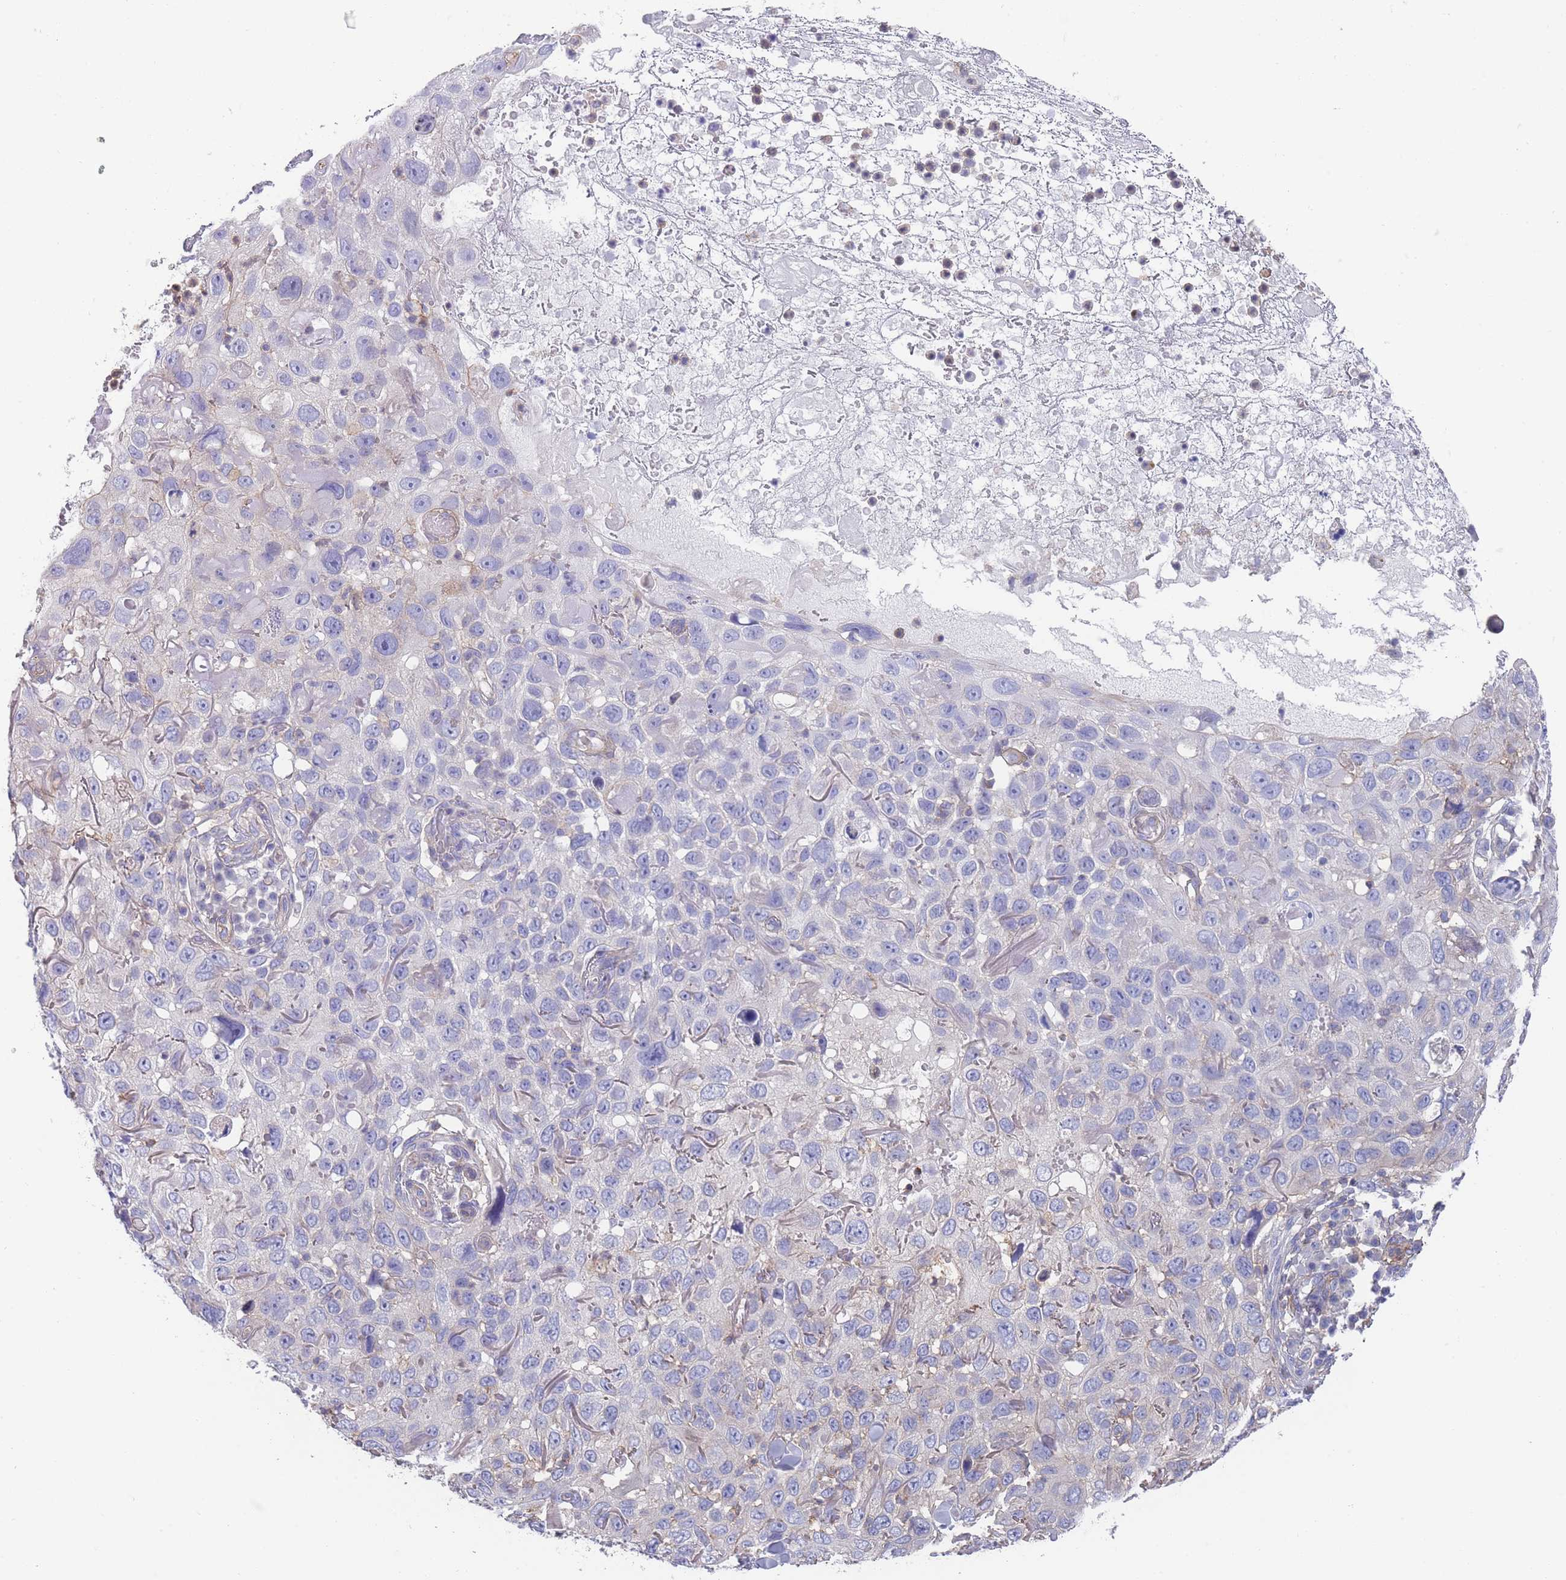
{"staining": {"intensity": "negative", "quantity": "none", "location": "none"}, "tissue": "skin cancer", "cell_type": "Tumor cells", "image_type": "cancer", "snomed": [{"axis": "morphology", "description": "Squamous cell carcinoma in situ, NOS"}, {"axis": "morphology", "description": "Squamous cell carcinoma, NOS"}, {"axis": "topography", "description": "Skin"}], "caption": "Immunohistochemistry photomicrograph of skin squamous cell carcinoma in situ stained for a protein (brown), which demonstrates no expression in tumor cells.", "gene": "SCCPDH", "patient": {"sex": "male", "age": 93}}